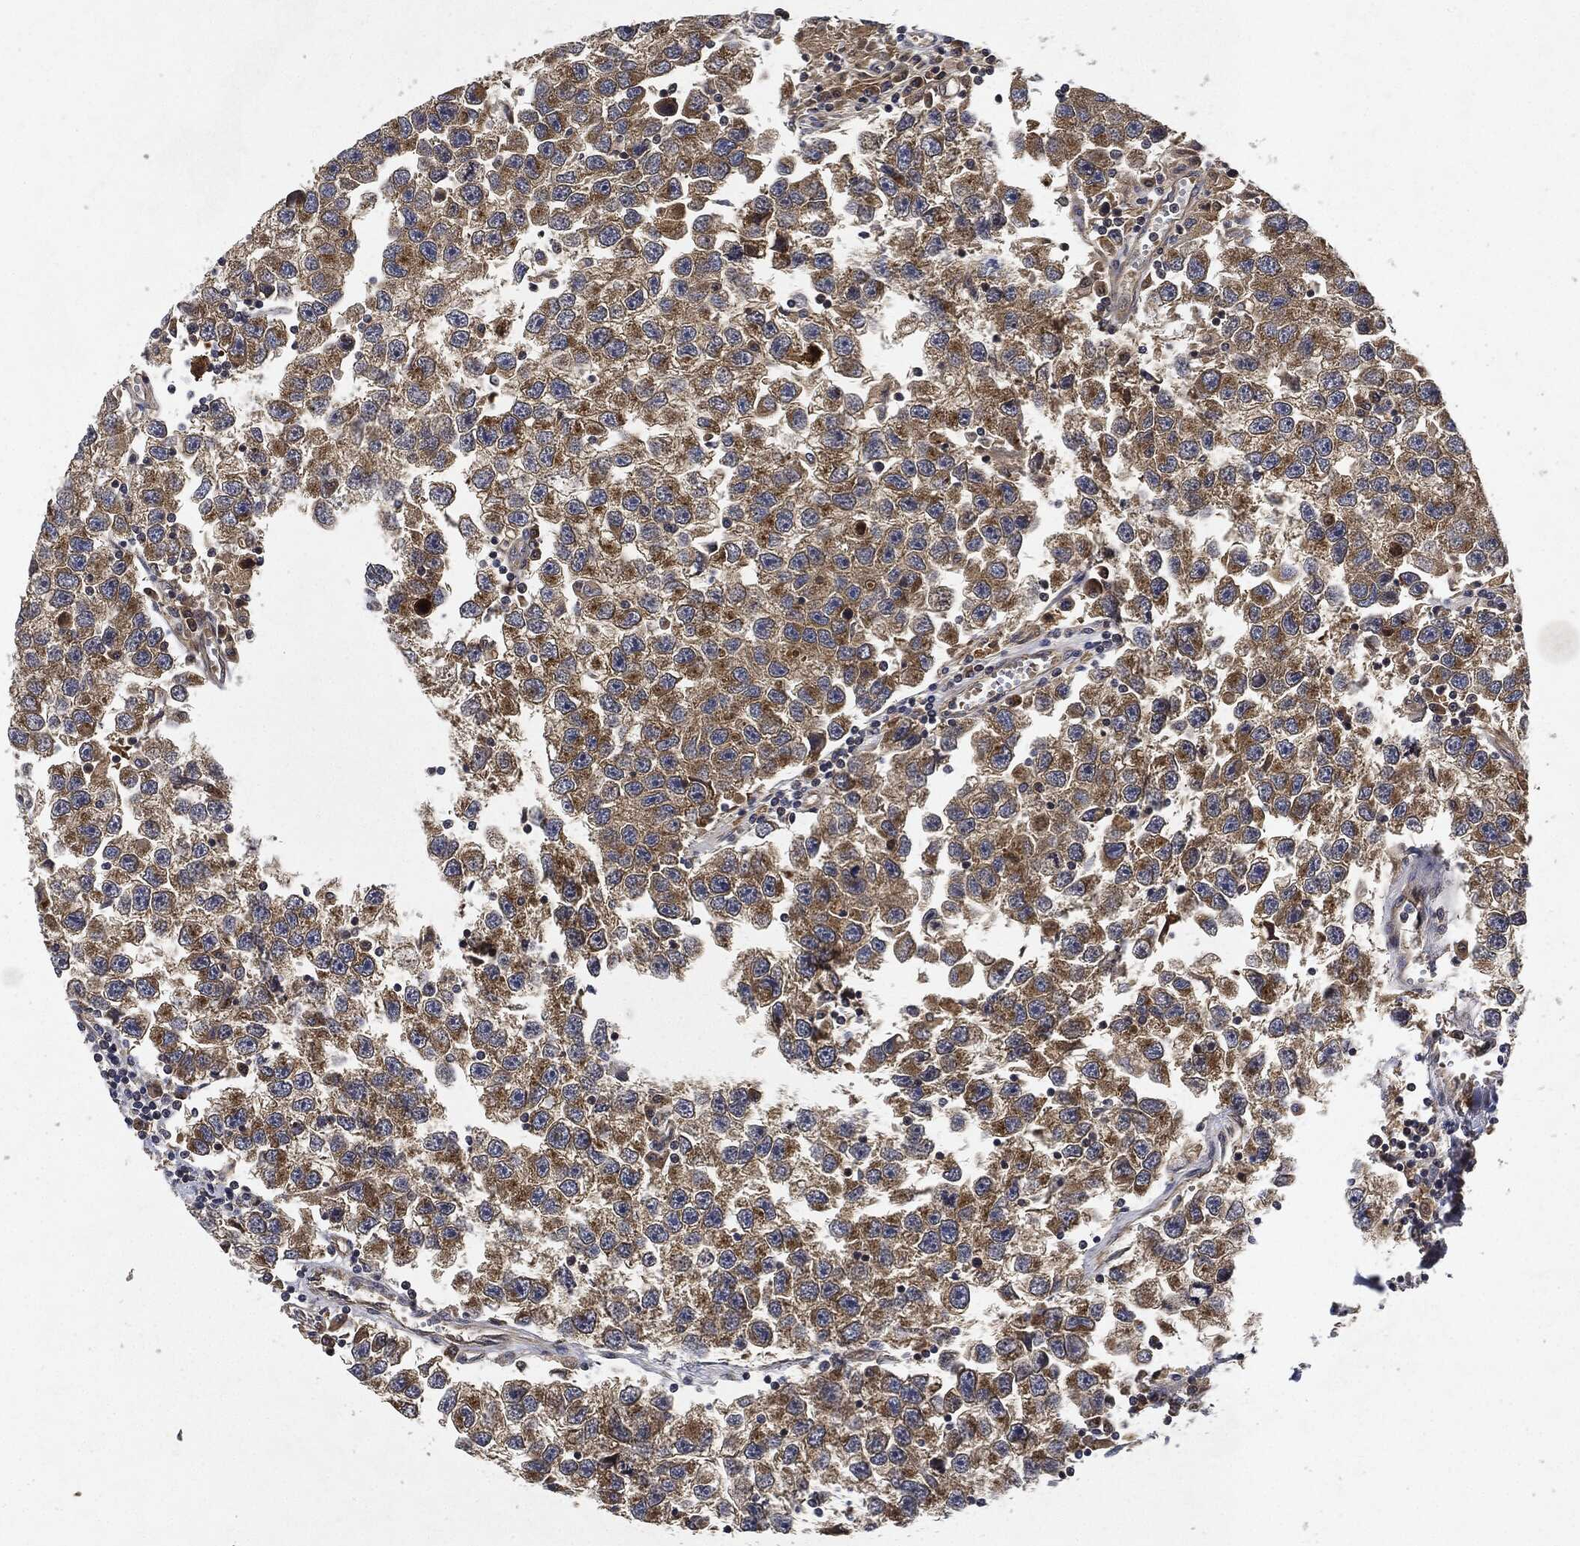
{"staining": {"intensity": "moderate", "quantity": ">75%", "location": "cytoplasmic/membranous"}, "tissue": "testis cancer", "cell_type": "Tumor cells", "image_type": "cancer", "snomed": [{"axis": "morphology", "description": "Seminoma, NOS"}, {"axis": "topography", "description": "Testis"}], "caption": "Moderate cytoplasmic/membranous staining for a protein is appreciated in about >75% of tumor cells of seminoma (testis) using immunohistochemistry.", "gene": "MLST8", "patient": {"sex": "male", "age": 26}}